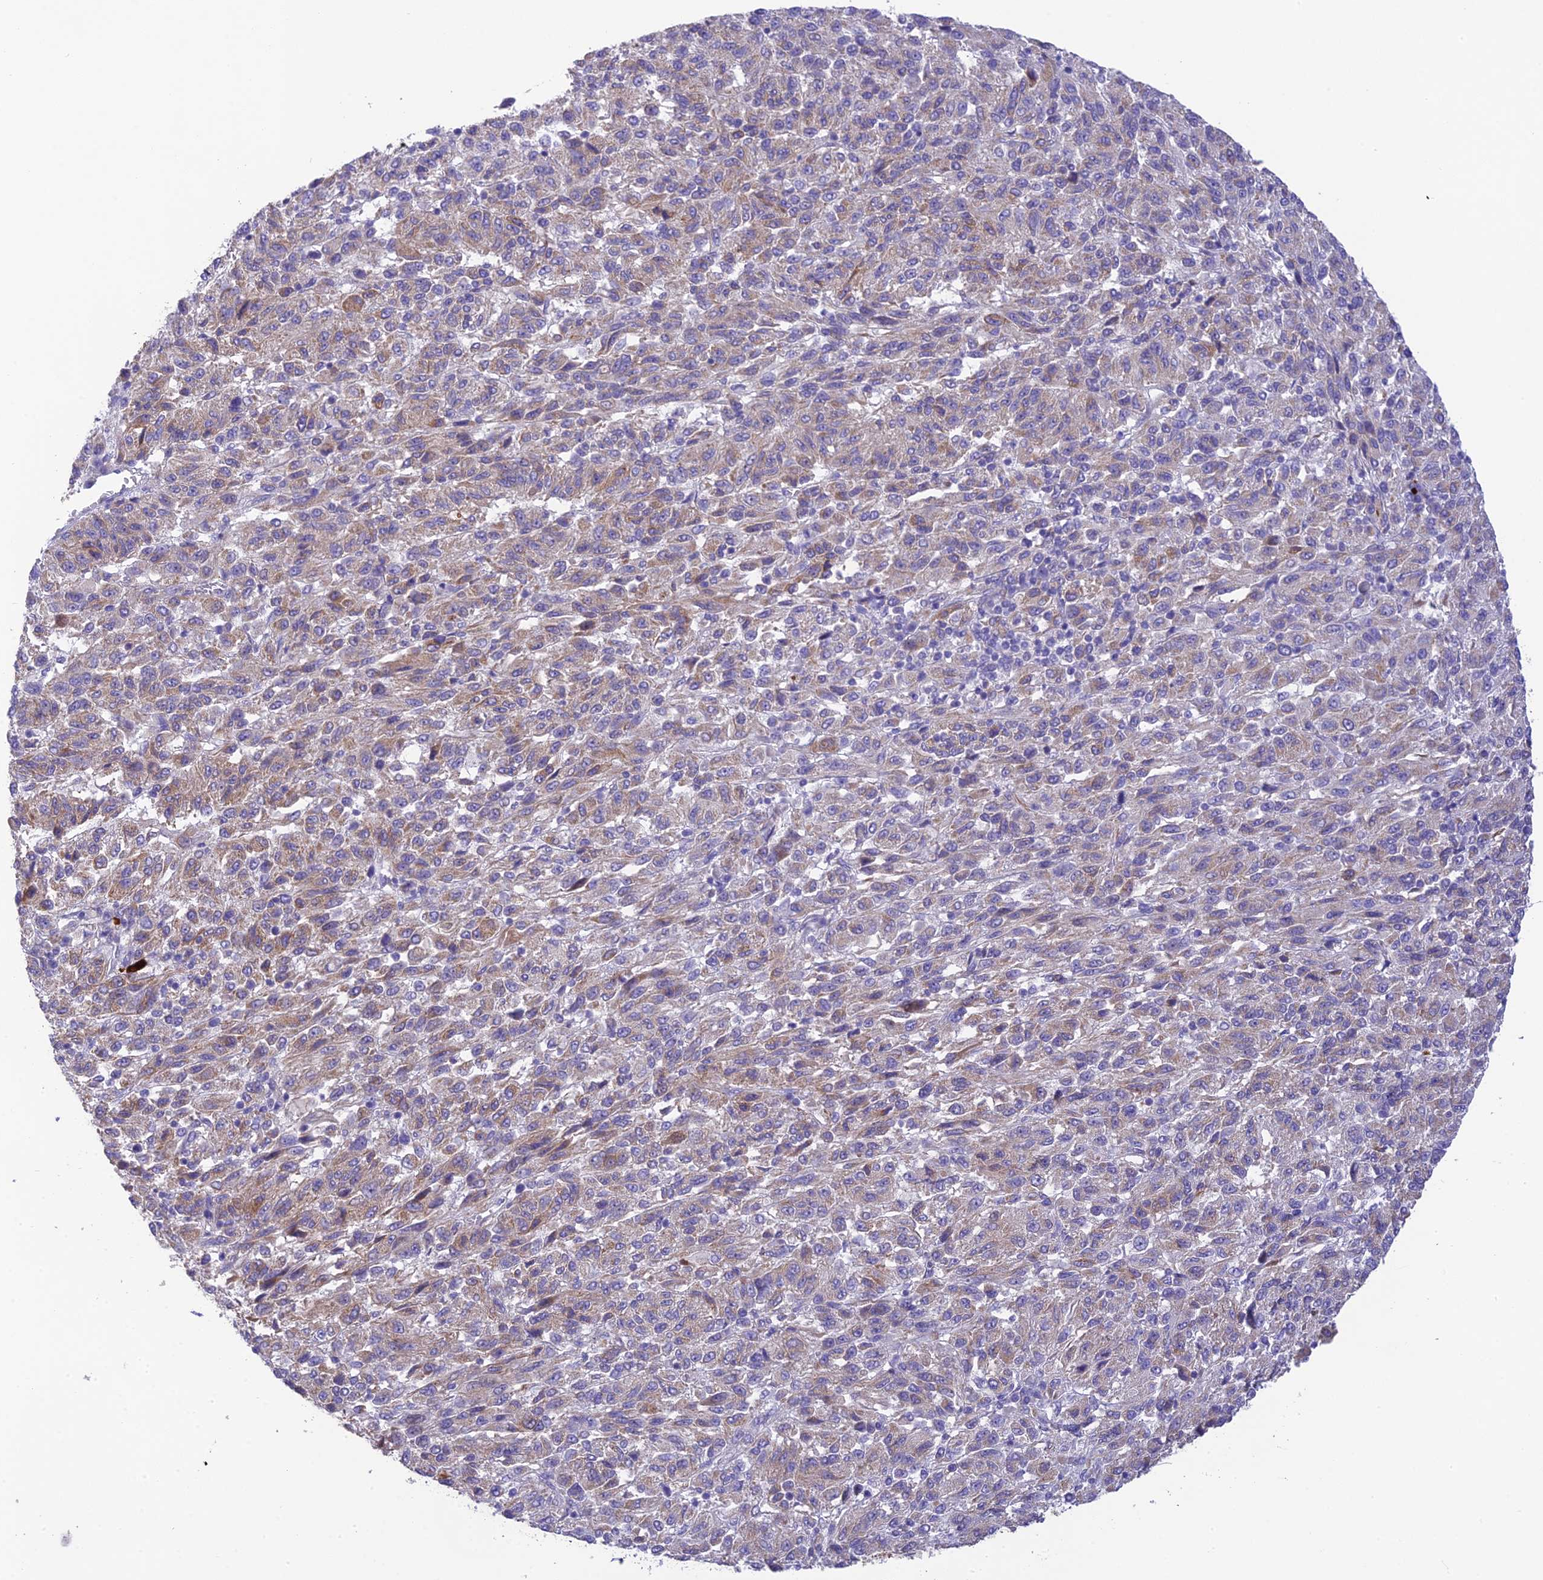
{"staining": {"intensity": "weak", "quantity": "25%-75%", "location": "cytoplasmic/membranous"}, "tissue": "melanoma", "cell_type": "Tumor cells", "image_type": "cancer", "snomed": [{"axis": "morphology", "description": "Malignant melanoma, Metastatic site"}, {"axis": "topography", "description": "Lung"}], "caption": "Brown immunohistochemical staining in malignant melanoma (metastatic site) exhibits weak cytoplasmic/membranous positivity in approximately 25%-75% of tumor cells.", "gene": "HSD17B2", "patient": {"sex": "male", "age": 64}}